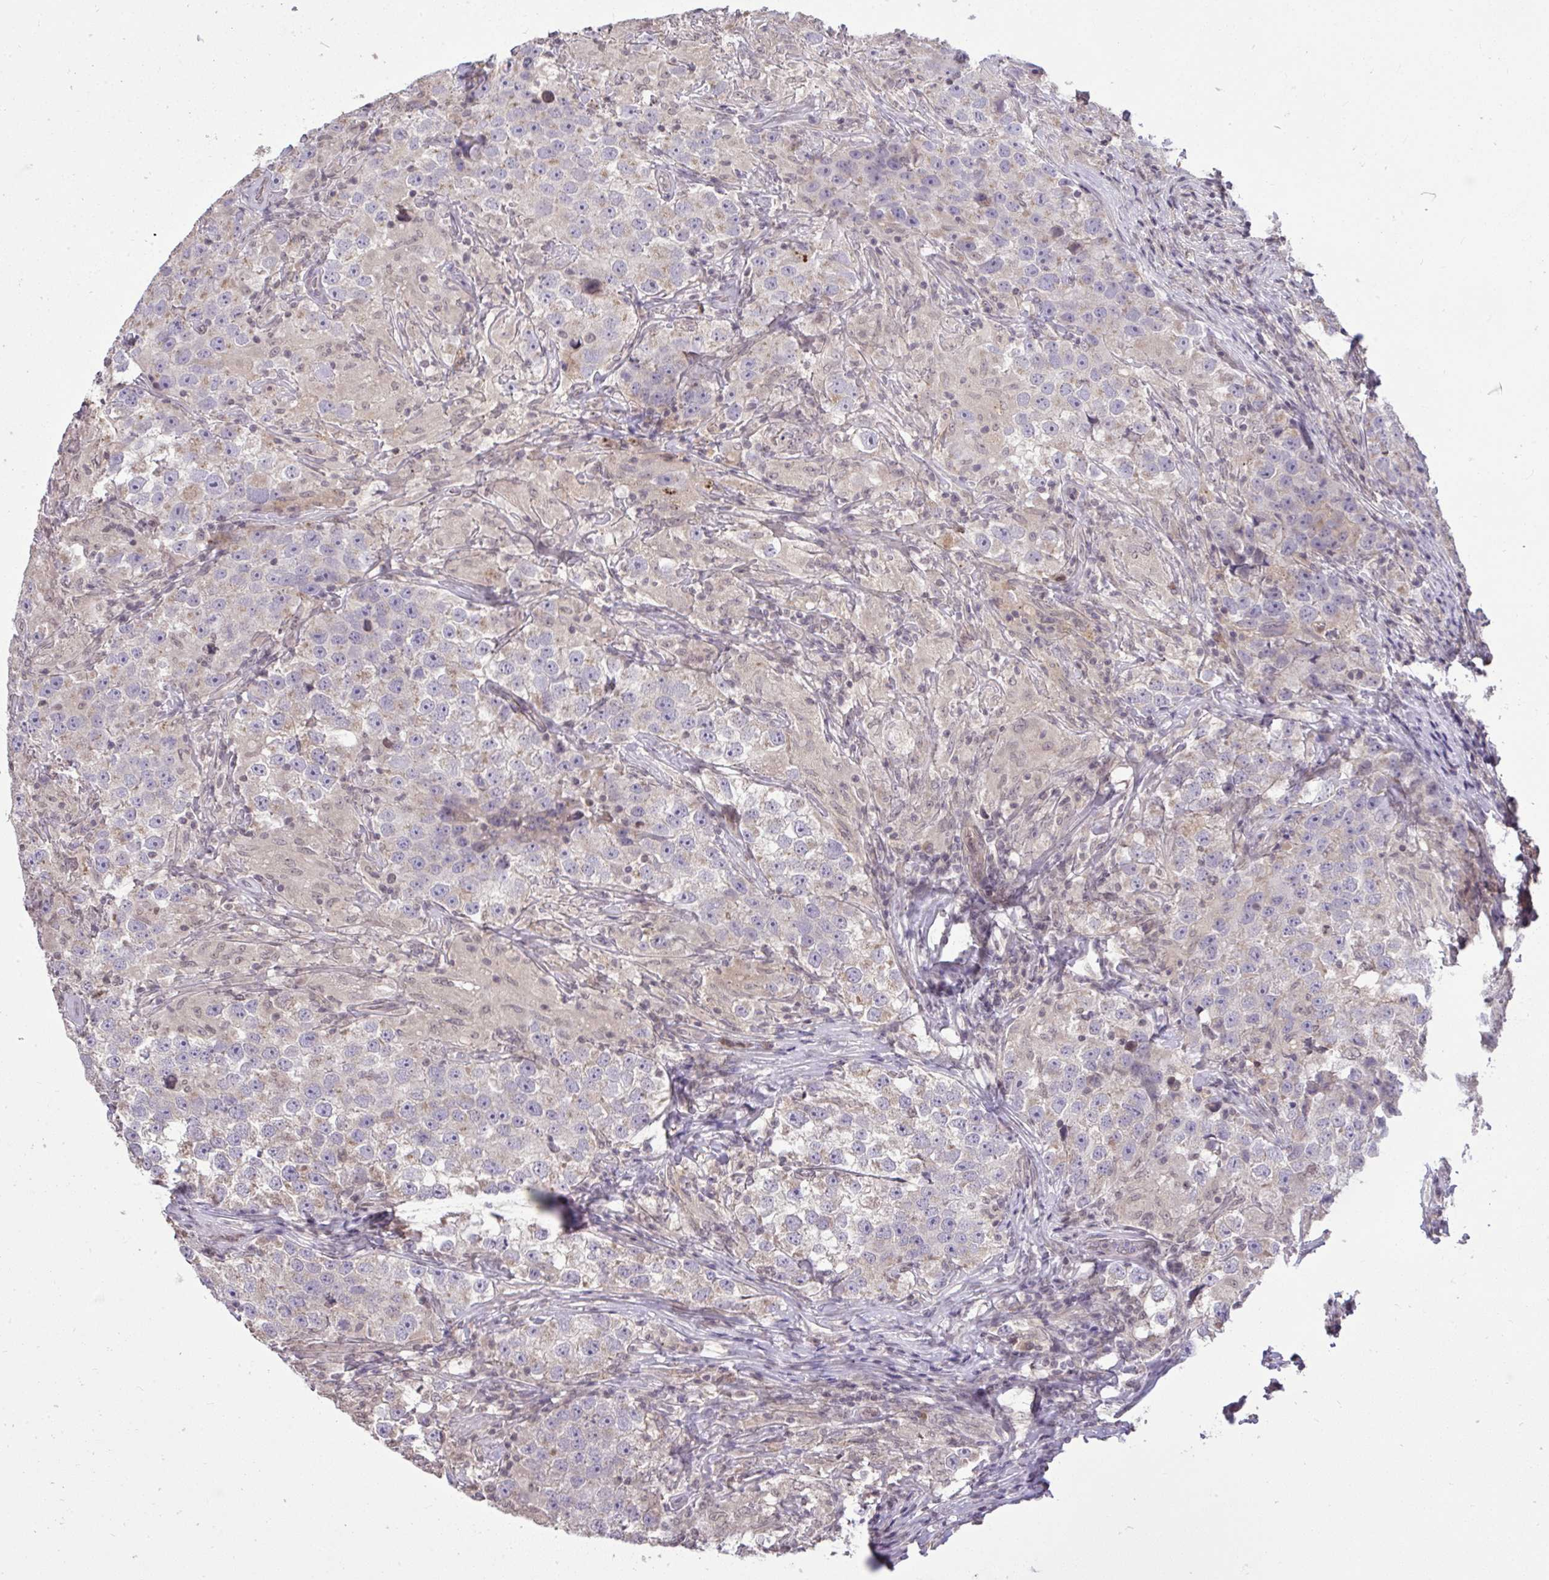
{"staining": {"intensity": "weak", "quantity": "25%-75%", "location": "cytoplasmic/membranous"}, "tissue": "testis cancer", "cell_type": "Tumor cells", "image_type": "cancer", "snomed": [{"axis": "morphology", "description": "Seminoma, NOS"}, {"axis": "topography", "description": "Testis"}], "caption": "Protein analysis of testis cancer (seminoma) tissue shows weak cytoplasmic/membranous expression in about 25%-75% of tumor cells. The staining was performed using DAB, with brown indicating positive protein expression. Nuclei are stained blue with hematoxylin.", "gene": "CYP20A1", "patient": {"sex": "male", "age": 46}}